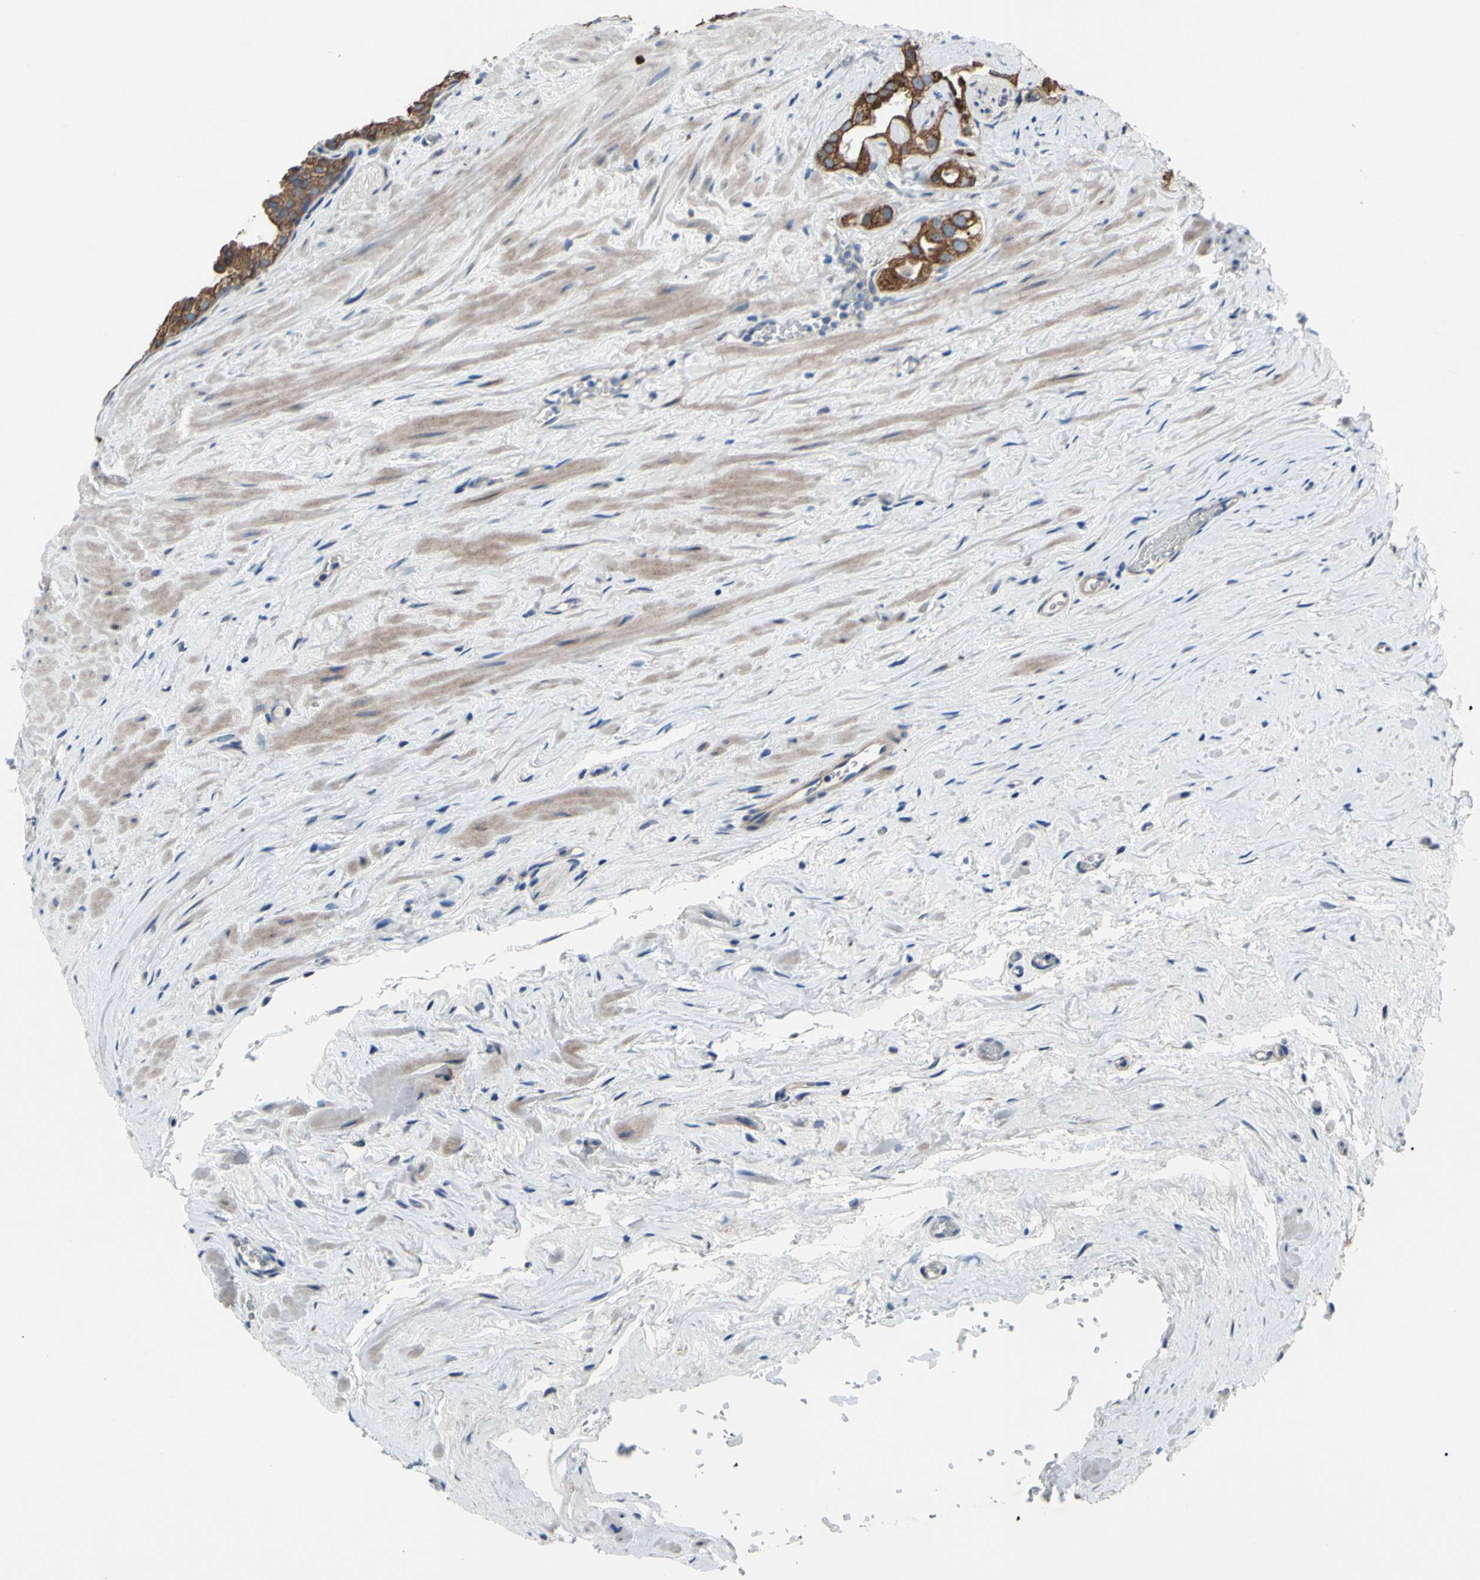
{"staining": {"intensity": "strong", "quantity": ">75%", "location": "cytoplasmic/membranous"}, "tissue": "prostate cancer", "cell_type": "Tumor cells", "image_type": "cancer", "snomed": [{"axis": "morphology", "description": "Adenocarcinoma, Low grade"}, {"axis": "topography", "description": "Prostate"}], "caption": "About >75% of tumor cells in human prostate cancer reveal strong cytoplasmic/membranous protein staining as visualized by brown immunohistochemical staining.", "gene": "GRAMD2B", "patient": {"sex": "male", "age": 59}}